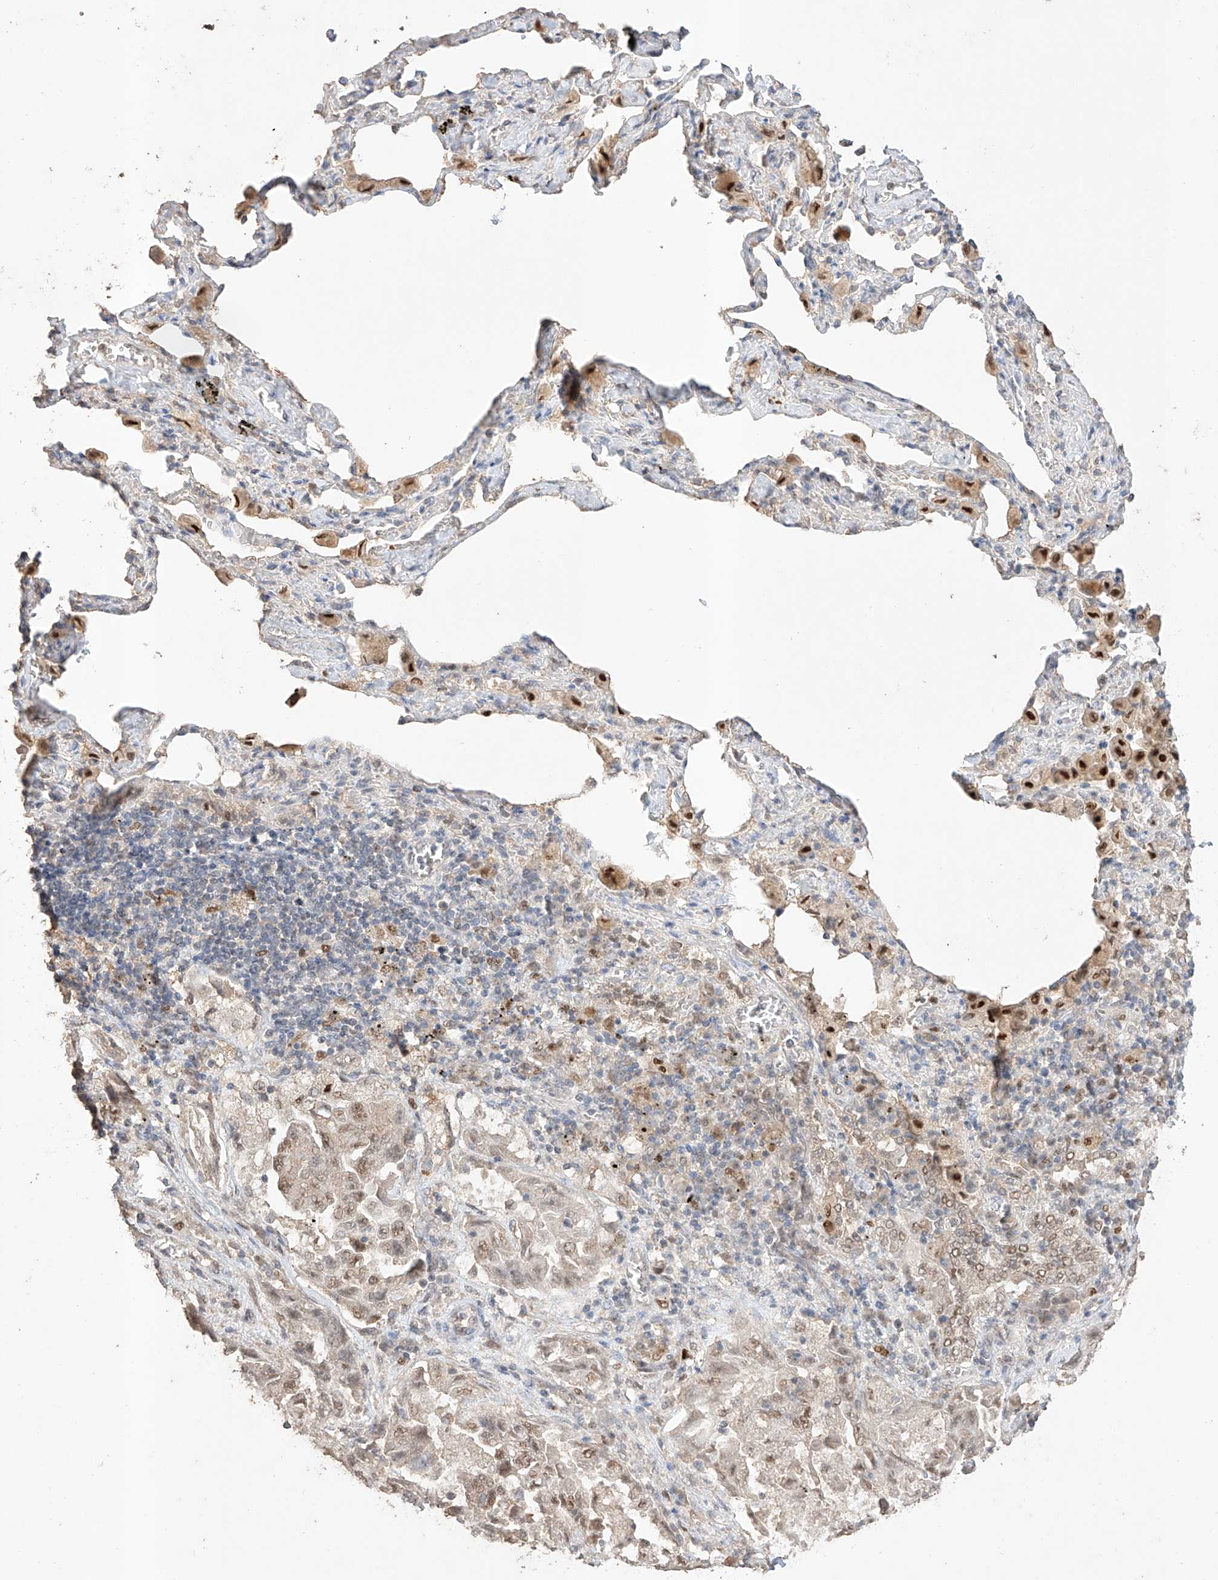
{"staining": {"intensity": "weak", "quantity": ">75%", "location": "nuclear"}, "tissue": "lung cancer", "cell_type": "Tumor cells", "image_type": "cancer", "snomed": [{"axis": "morphology", "description": "Adenocarcinoma, NOS"}, {"axis": "topography", "description": "Lung"}], "caption": "Protein expression by IHC displays weak nuclear positivity in approximately >75% of tumor cells in lung cancer.", "gene": "APIP", "patient": {"sex": "female", "age": 51}}